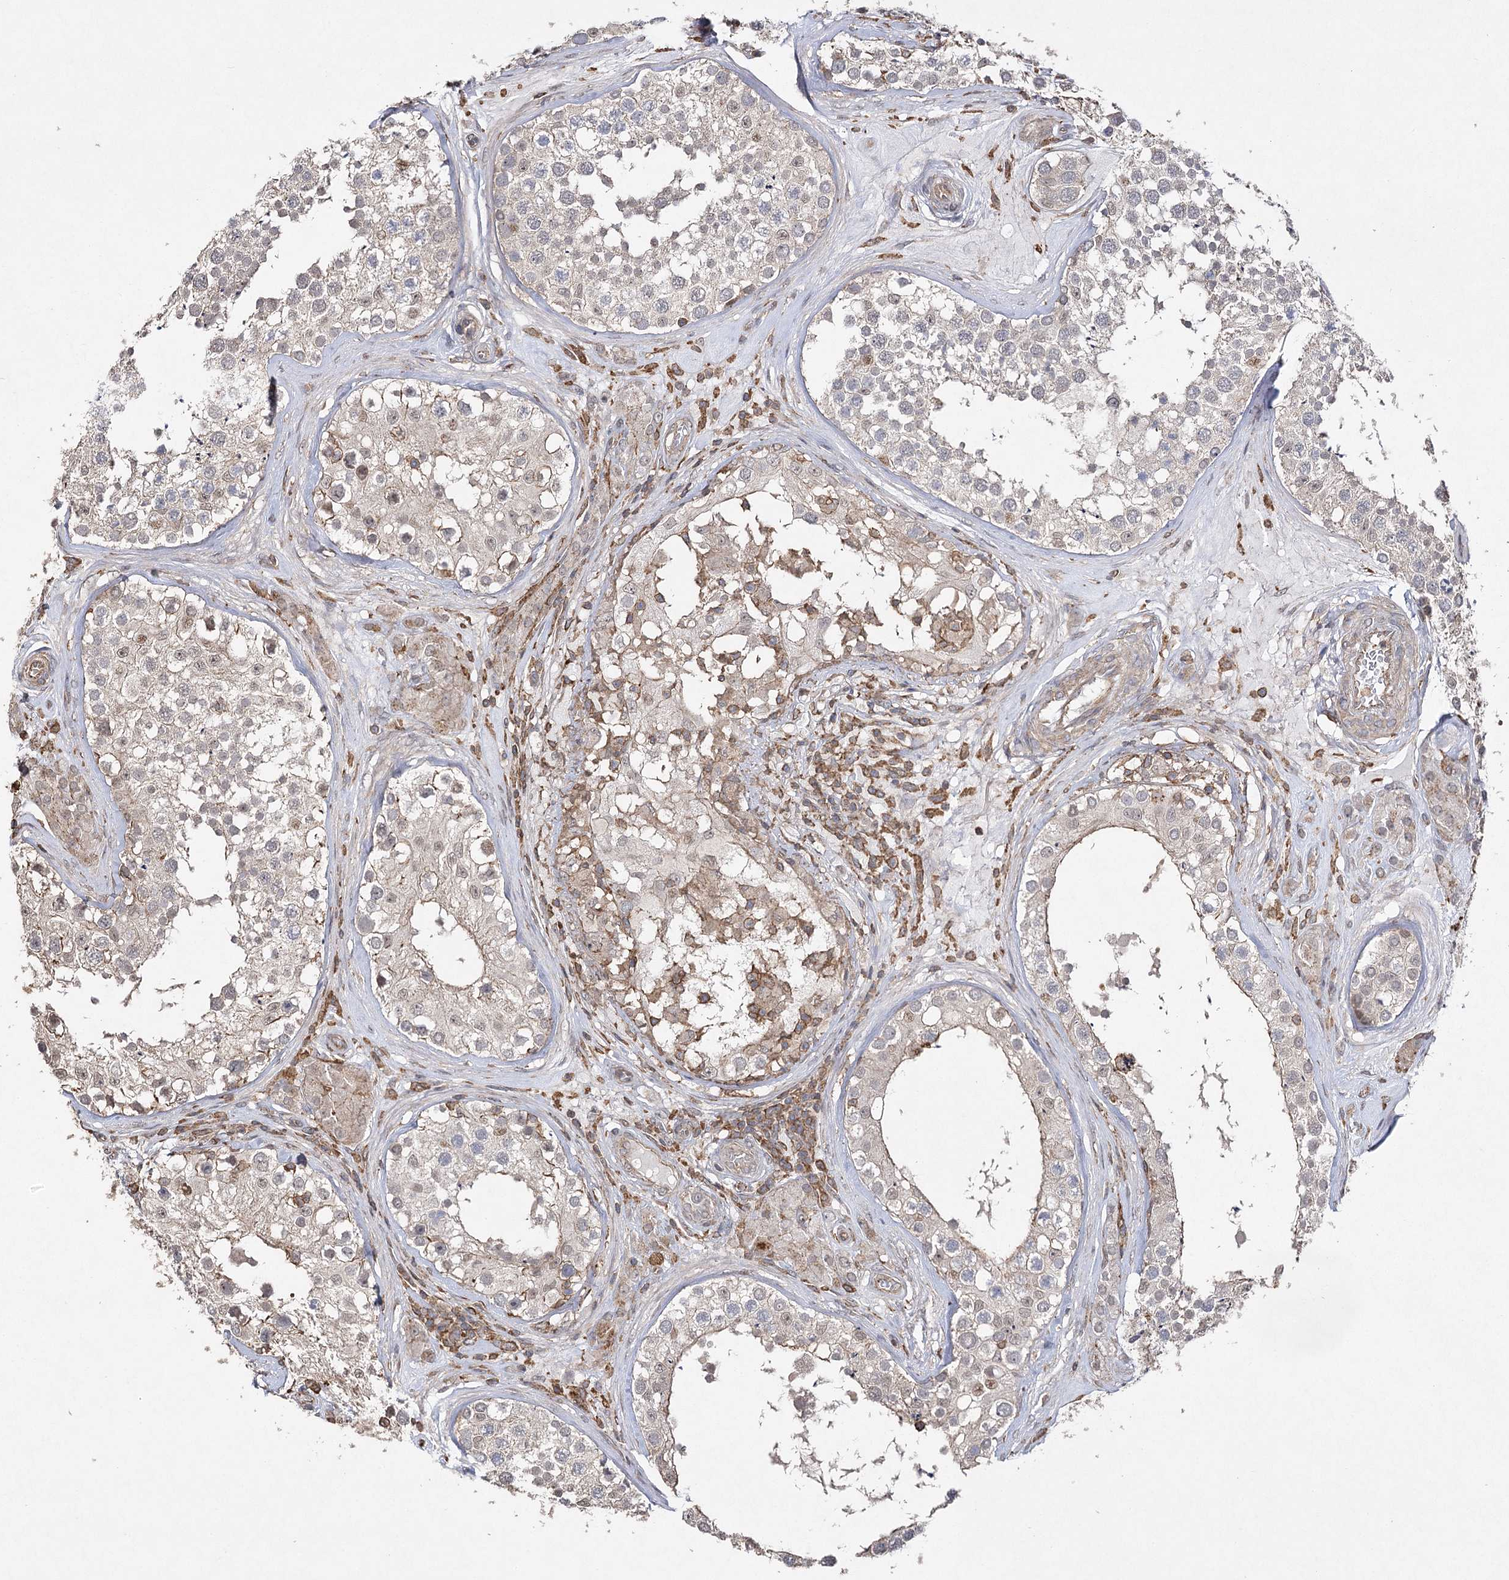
{"staining": {"intensity": "moderate", "quantity": "<25%", "location": "nuclear"}, "tissue": "testis", "cell_type": "Cells in seminiferous ducts", "image_type": "normal", "snomed": [{"axis": "morphology", "description": "Normal tissue, NOS"}, {"axis": "topography", "description": "Testis"}], "caption": "This micrograph displays immunohistochemistry staining of benign human testis, with low moderate nuclear expression in approximately <25% of cells in seminiferous ducts.", "gene": "OBSL1", "patient": {"sex": "male", "age": 46}}